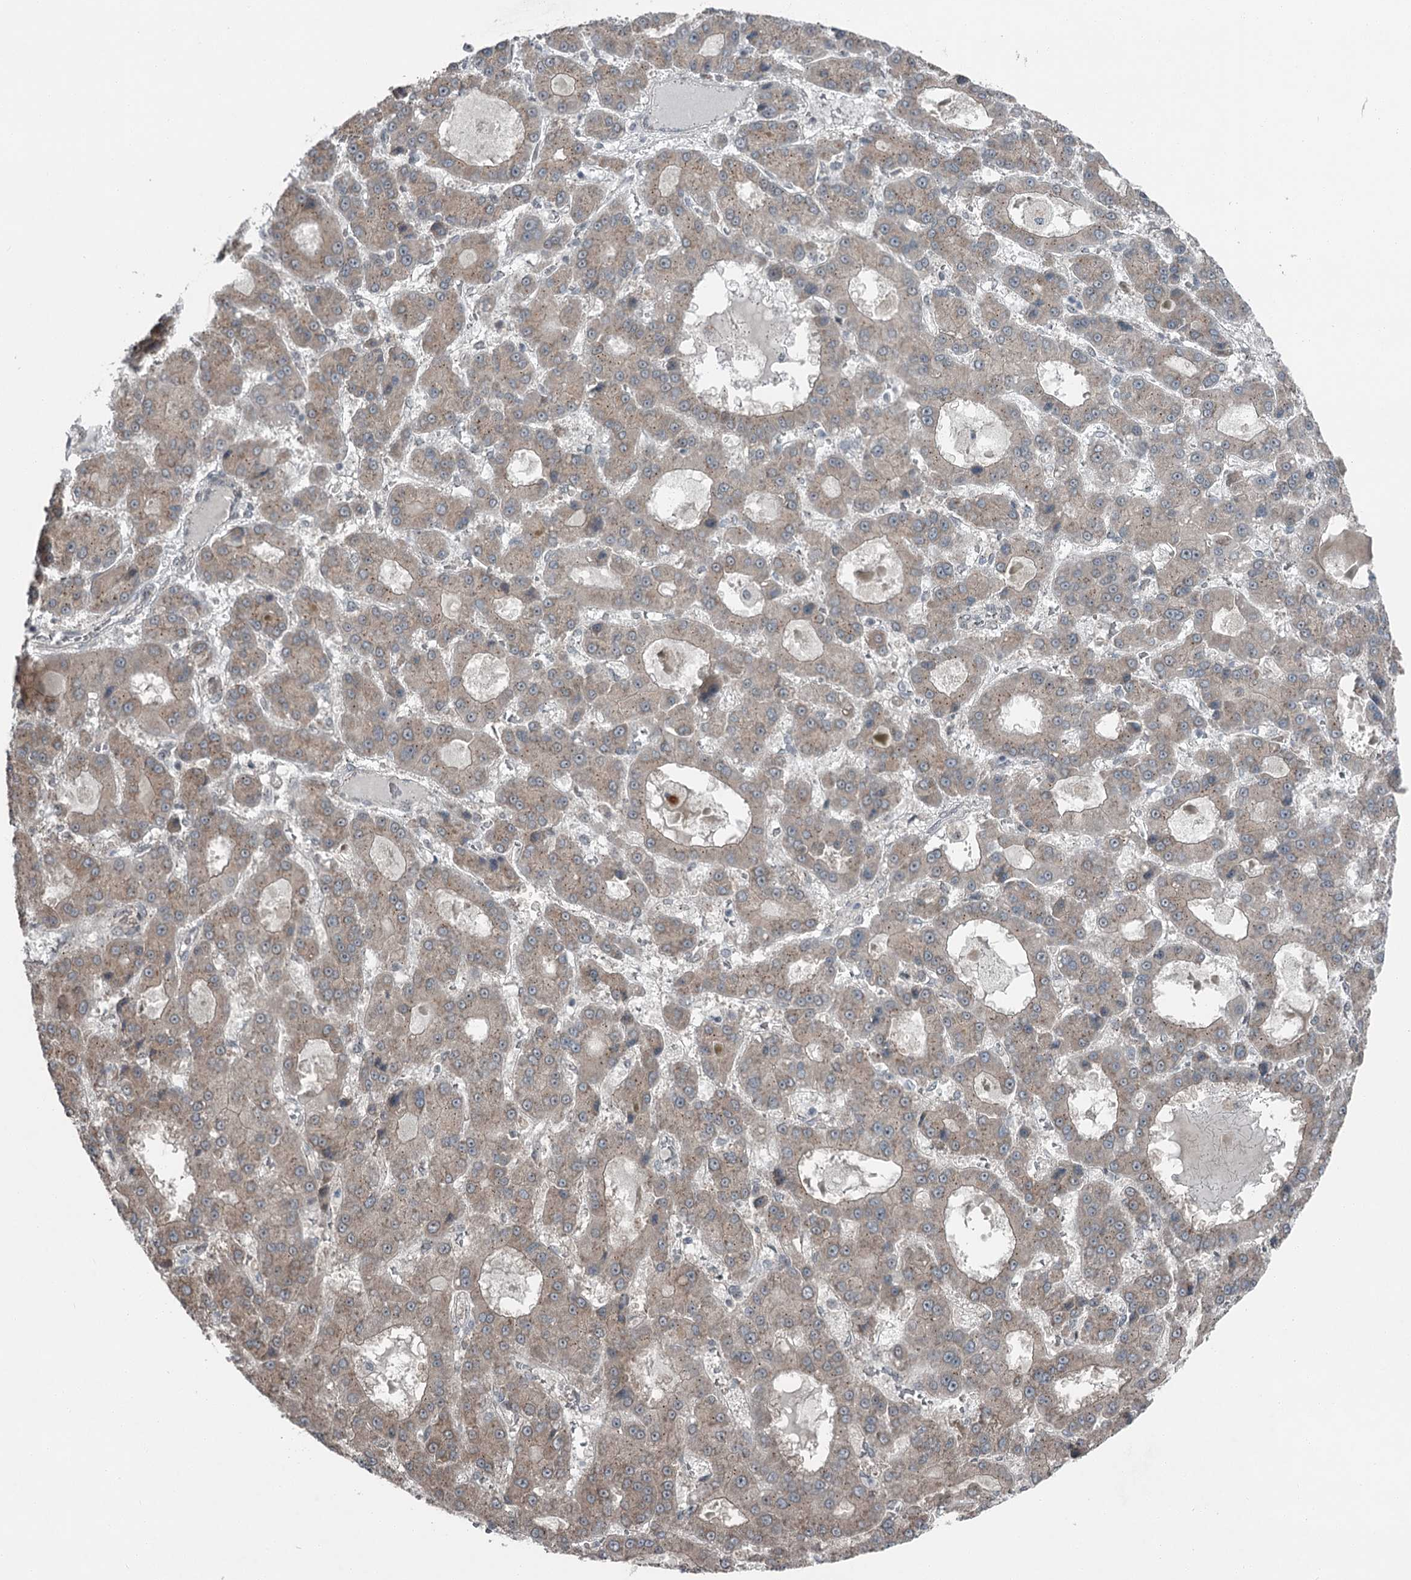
{"staining": {"intensity": "weak", "quantity": ">75%", "location": "cytoplasmic/membranous"}, "tissue": "liver cancer", "cell_type": "Tumor cells", "image_type": "cancer", "snomed": [{"axis": "morphology", "description": "Carcinoma, Hepatocellular, NOS"}, {"axis": "topography", "description": "Liver"}], "caption": "A high-resolution image shows immunohistochemistry staining of liver cancer (hepatocellular carcinoma), which displays weak cytoplasmic/membranous positivity in about >75% of tumor cells.", "gene": "EXOSC1", "patient": {"sex": "male", "age": 70}}